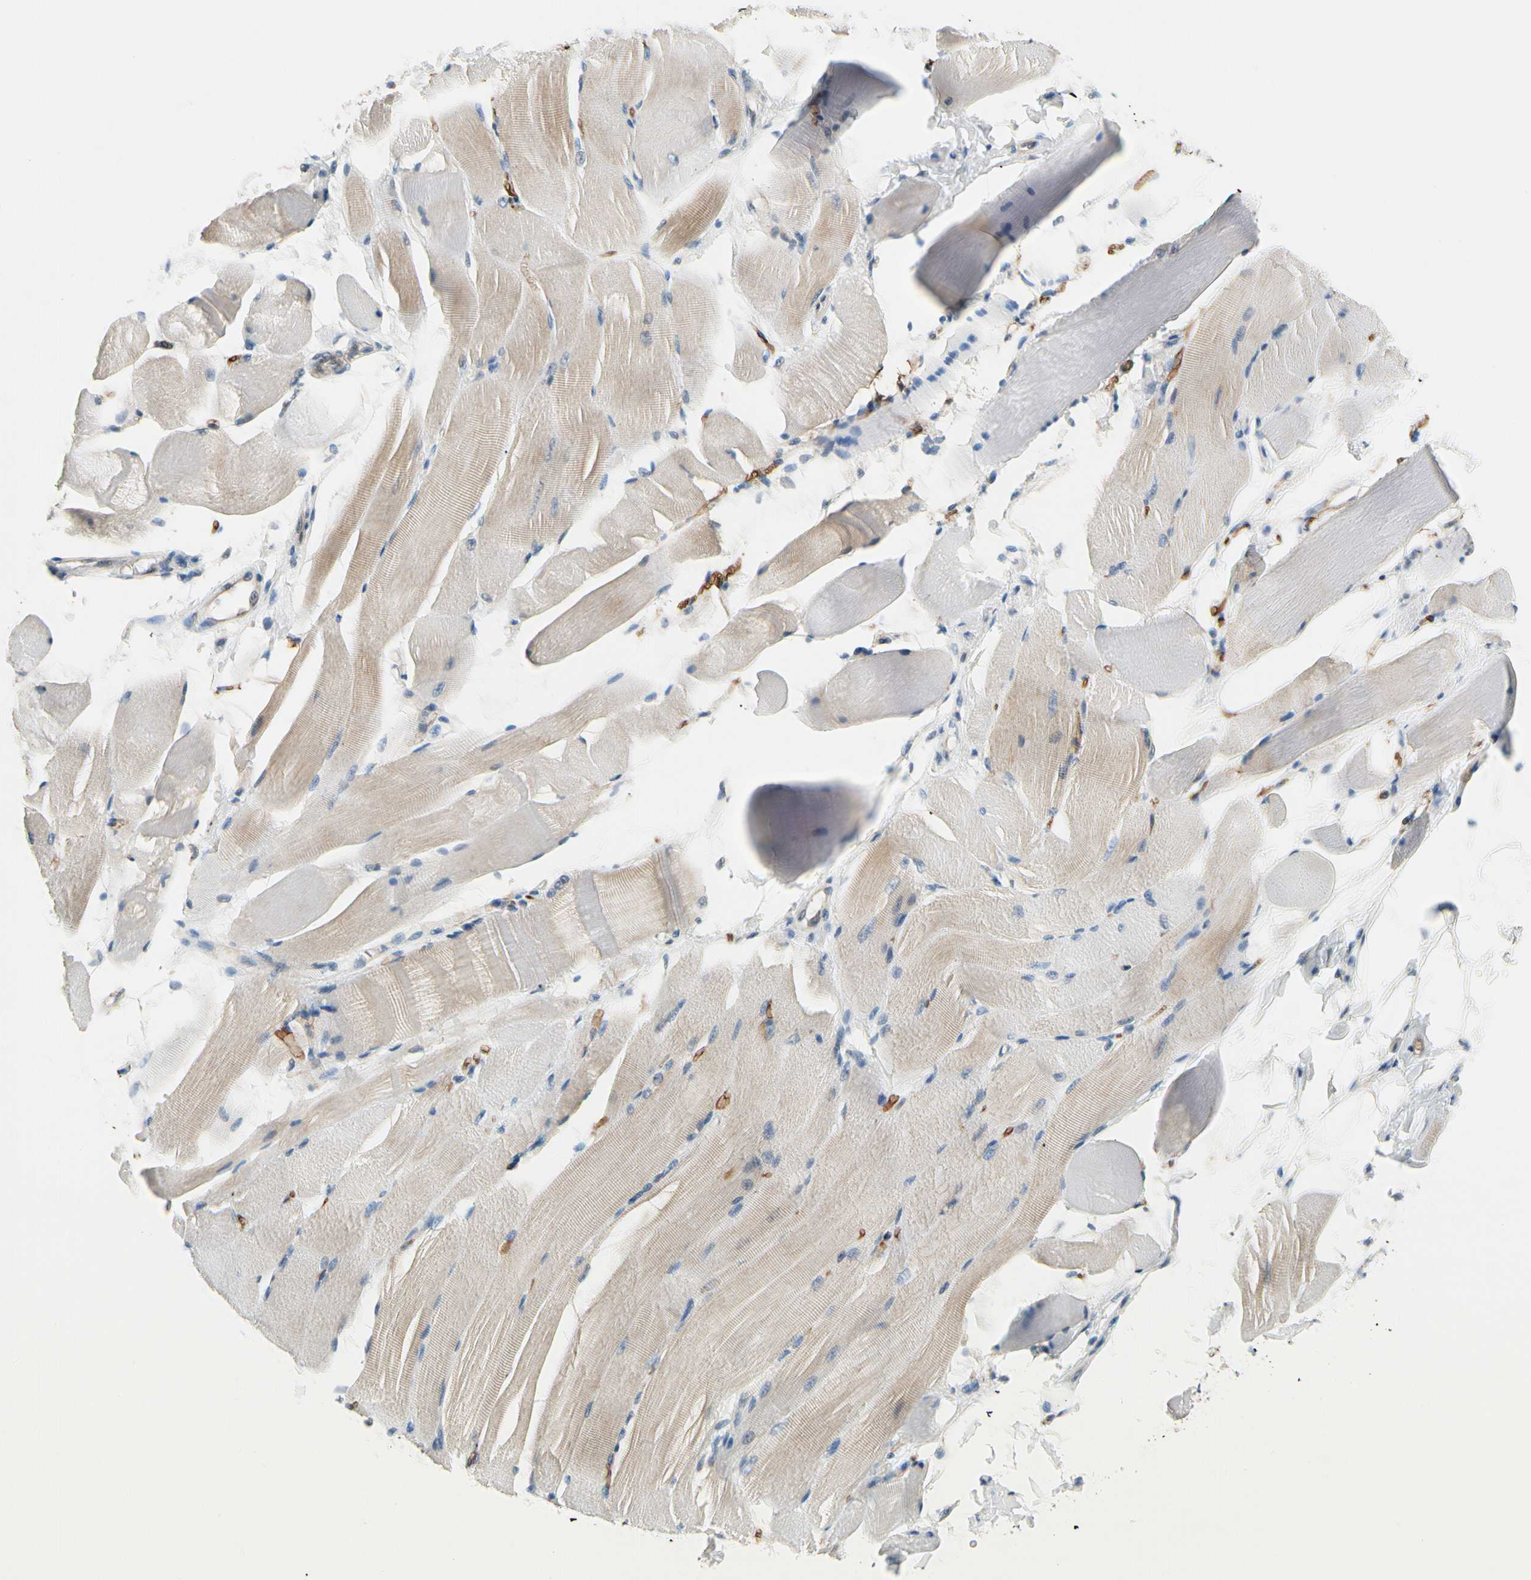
{"staining": {"intensity": "moderate", "quantity": "<25%", "location": "cytoplasmic/membranous"}, "tissue": "skeletal muscle", "cell_type": "Myocytes", "image_type": "normal", "snomed": [{"axis": "morphology", "description": "Normal tissue, NOS"}, {"axis": "topography", "description": "Skeletal muscle"}, {"axis": "topography", "description": "Peripheral nerve tissue"}], "caption": "IHC staining of benign skeletal muscle, which shows low levels of moderate cytoplasmic/membranous staining in about <25% of myocytes indicating moderate cytoplasmic/membranous protein staining. The staining was performed using DAB (brown) for protein detection and nuclei were counterstained in hematoxylin (blue).", "gene": "CFAP36", "patient": {"sex": "female", "age": 84}}